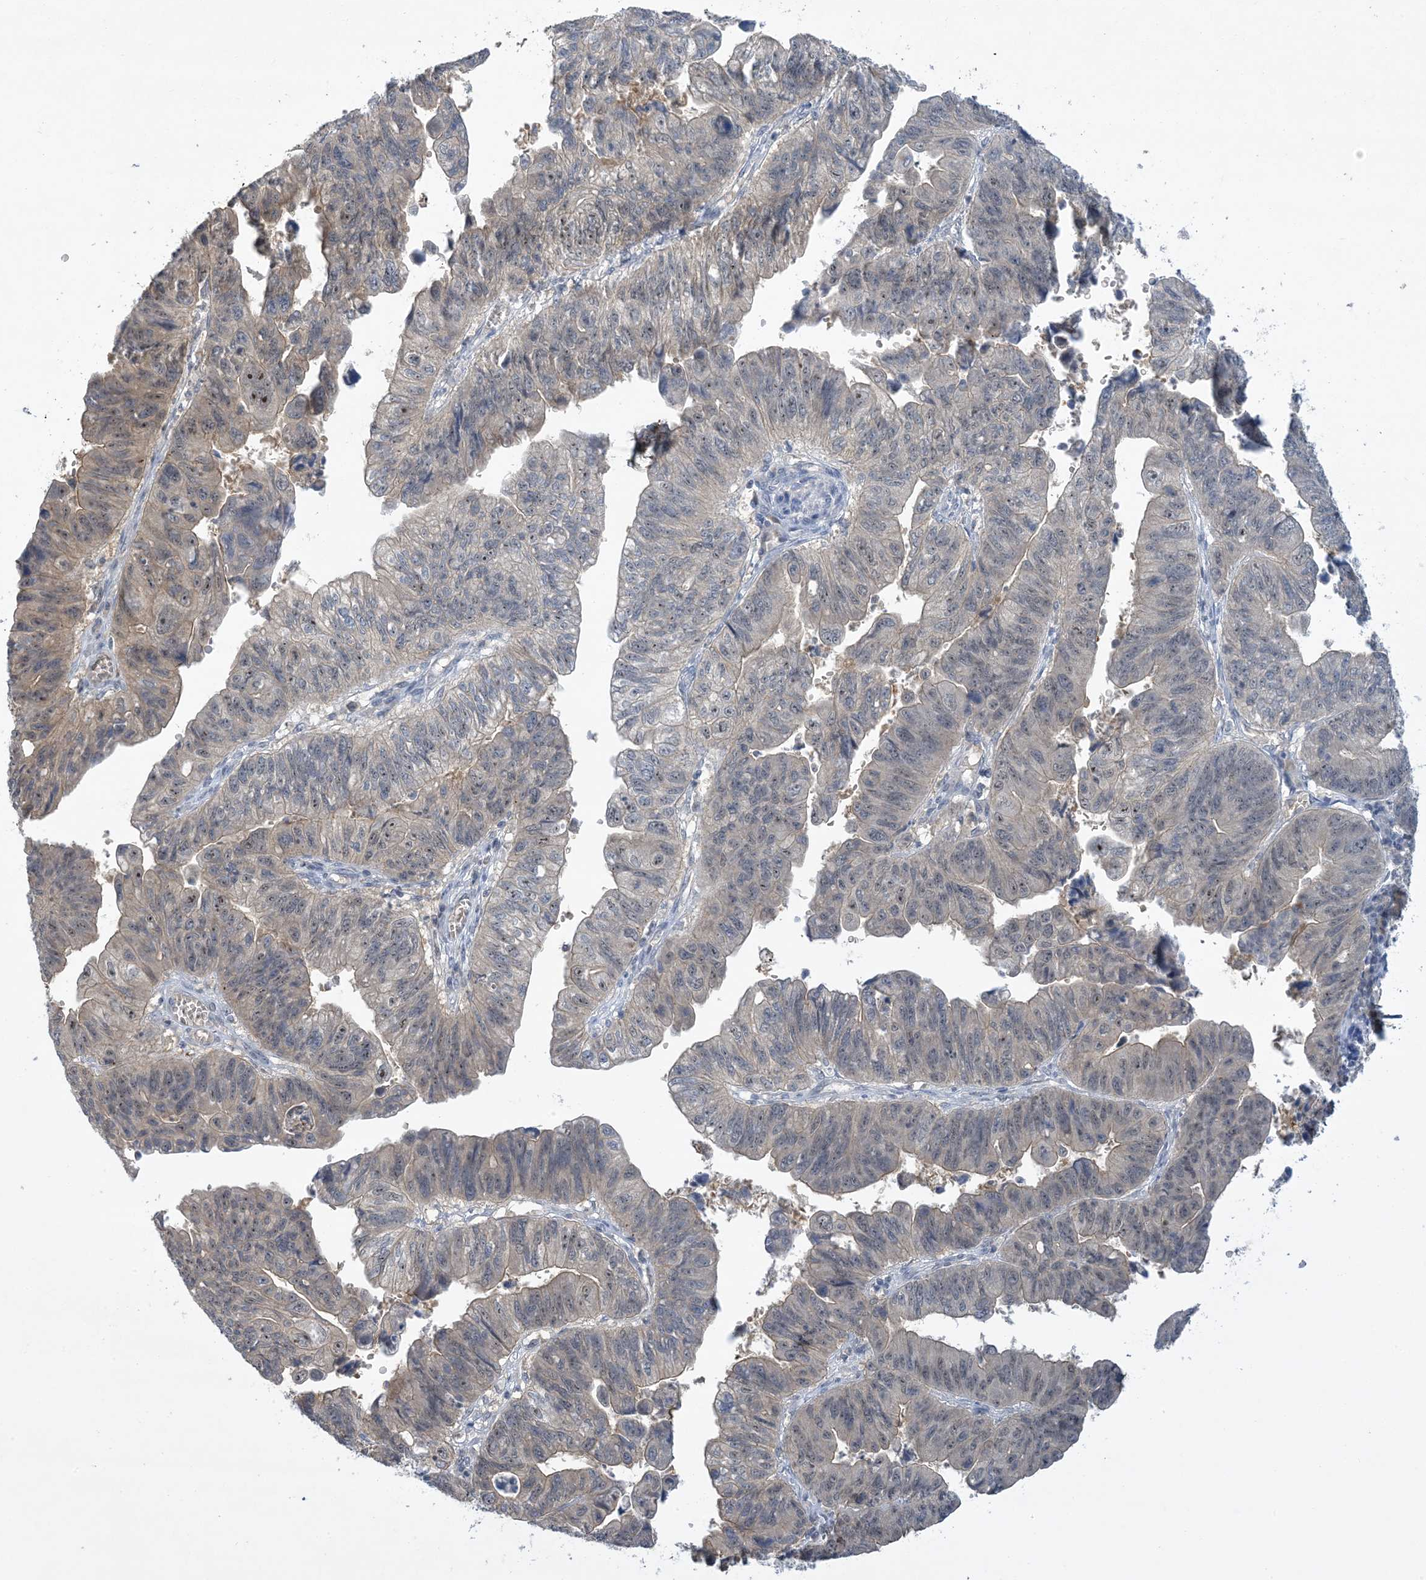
{"staining": {"intensity": "negative", "quantity": "none", "location": "none"}, "tissue": "stomach cancer", "cell_type": "Tumor cells", "image_type": "cancer", "snomed": [{"axis": "morphology", "description": "Adenocarcinoma, NOS"}, {"axis": "topography", "description": "Stomach"}], "caption": "The image exhibits no staining of tumor cells in adenocarcinoma (stomach).", "gene": "UBE2E1", "patient": {"sex": "male", "age": 59}}